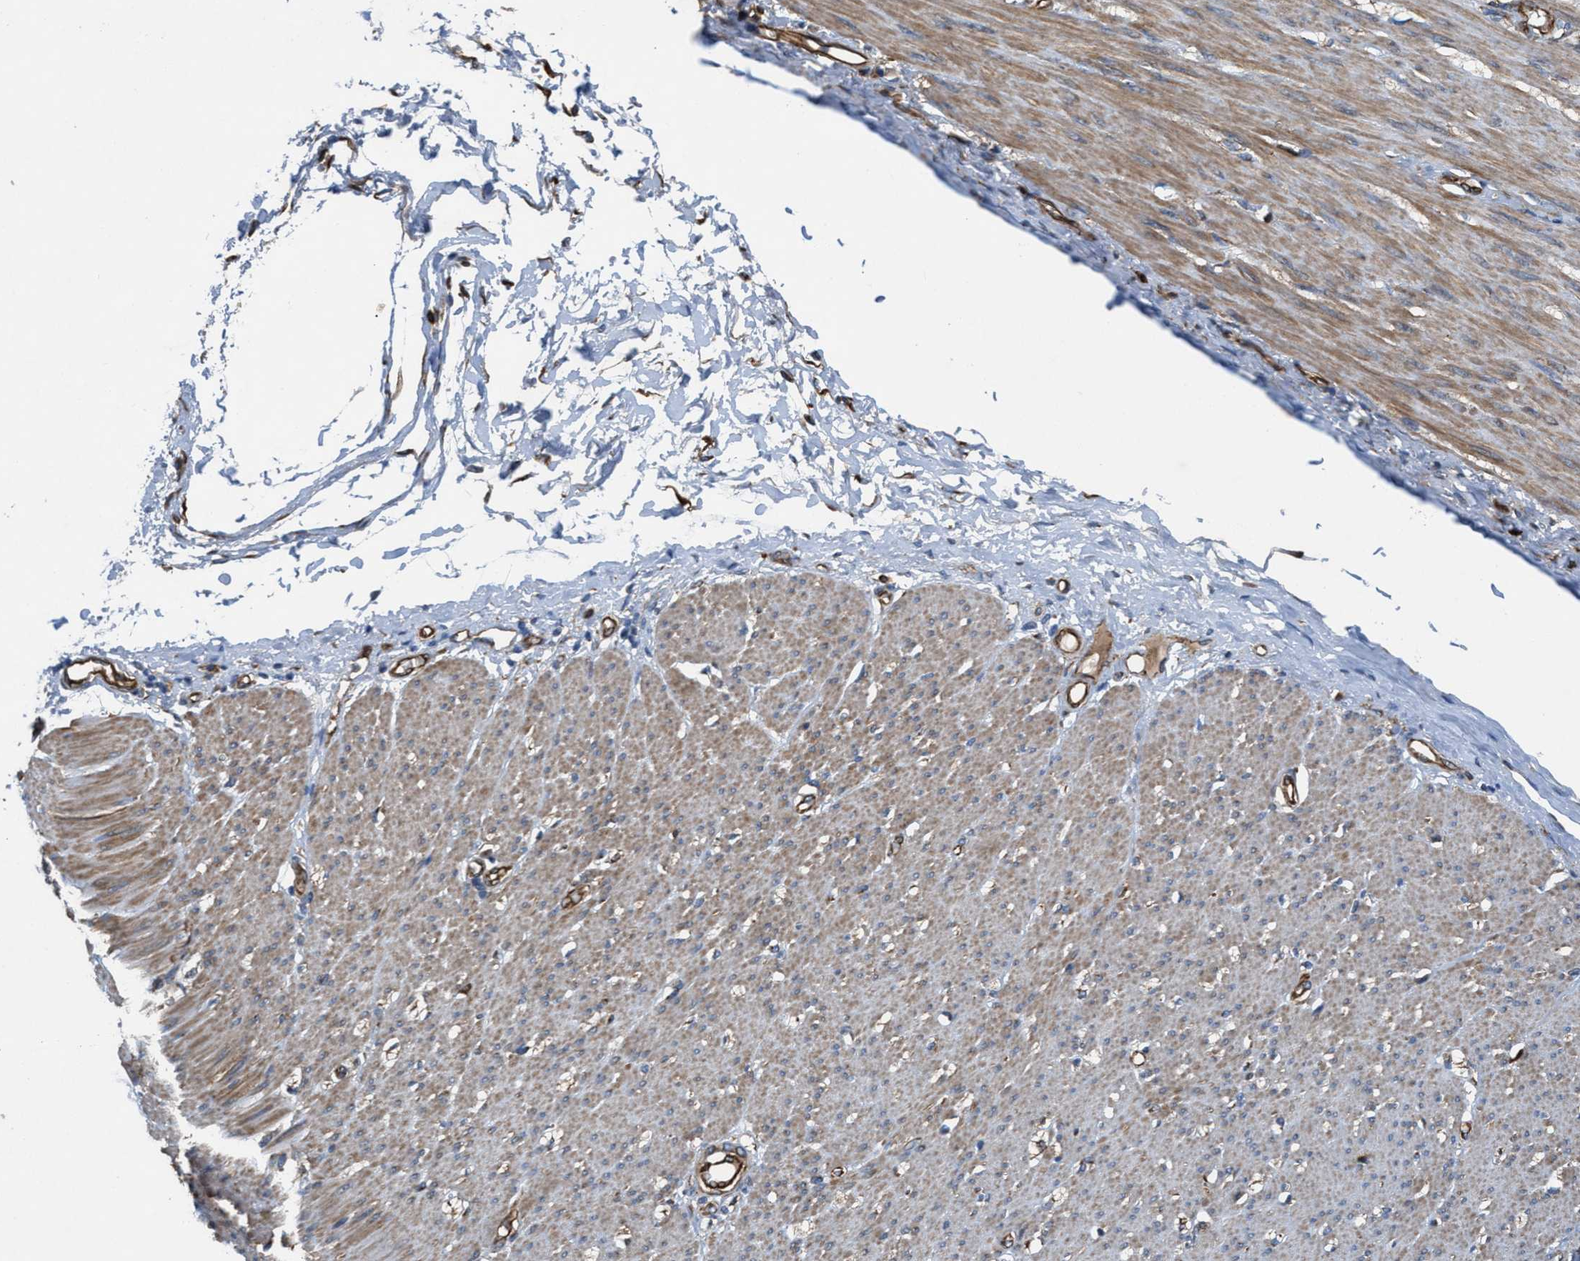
{"staining": {"intensity": "moderate", "quantity": "25%-75%", "location": "cytoplasmic/membranous"}, "tissue": "adipose tissue", "cell_type": "Adipocytes", "image_type": "normal", "snomed": [{"axis": "morphology", "description": "Normal tissue, NOS"}, {"axis": "topography", "description": "Soft tissue"}, {"axis": "topography", "description": "Vascular tissue"}], "caption": "Protein staining of normal adipose tissue shows moderate cytoplasmic/membranous staining in about 25%-75% of adipocytes.", "gene": "SLC6A9", "patient": {"sex": "female", "age": 35}}